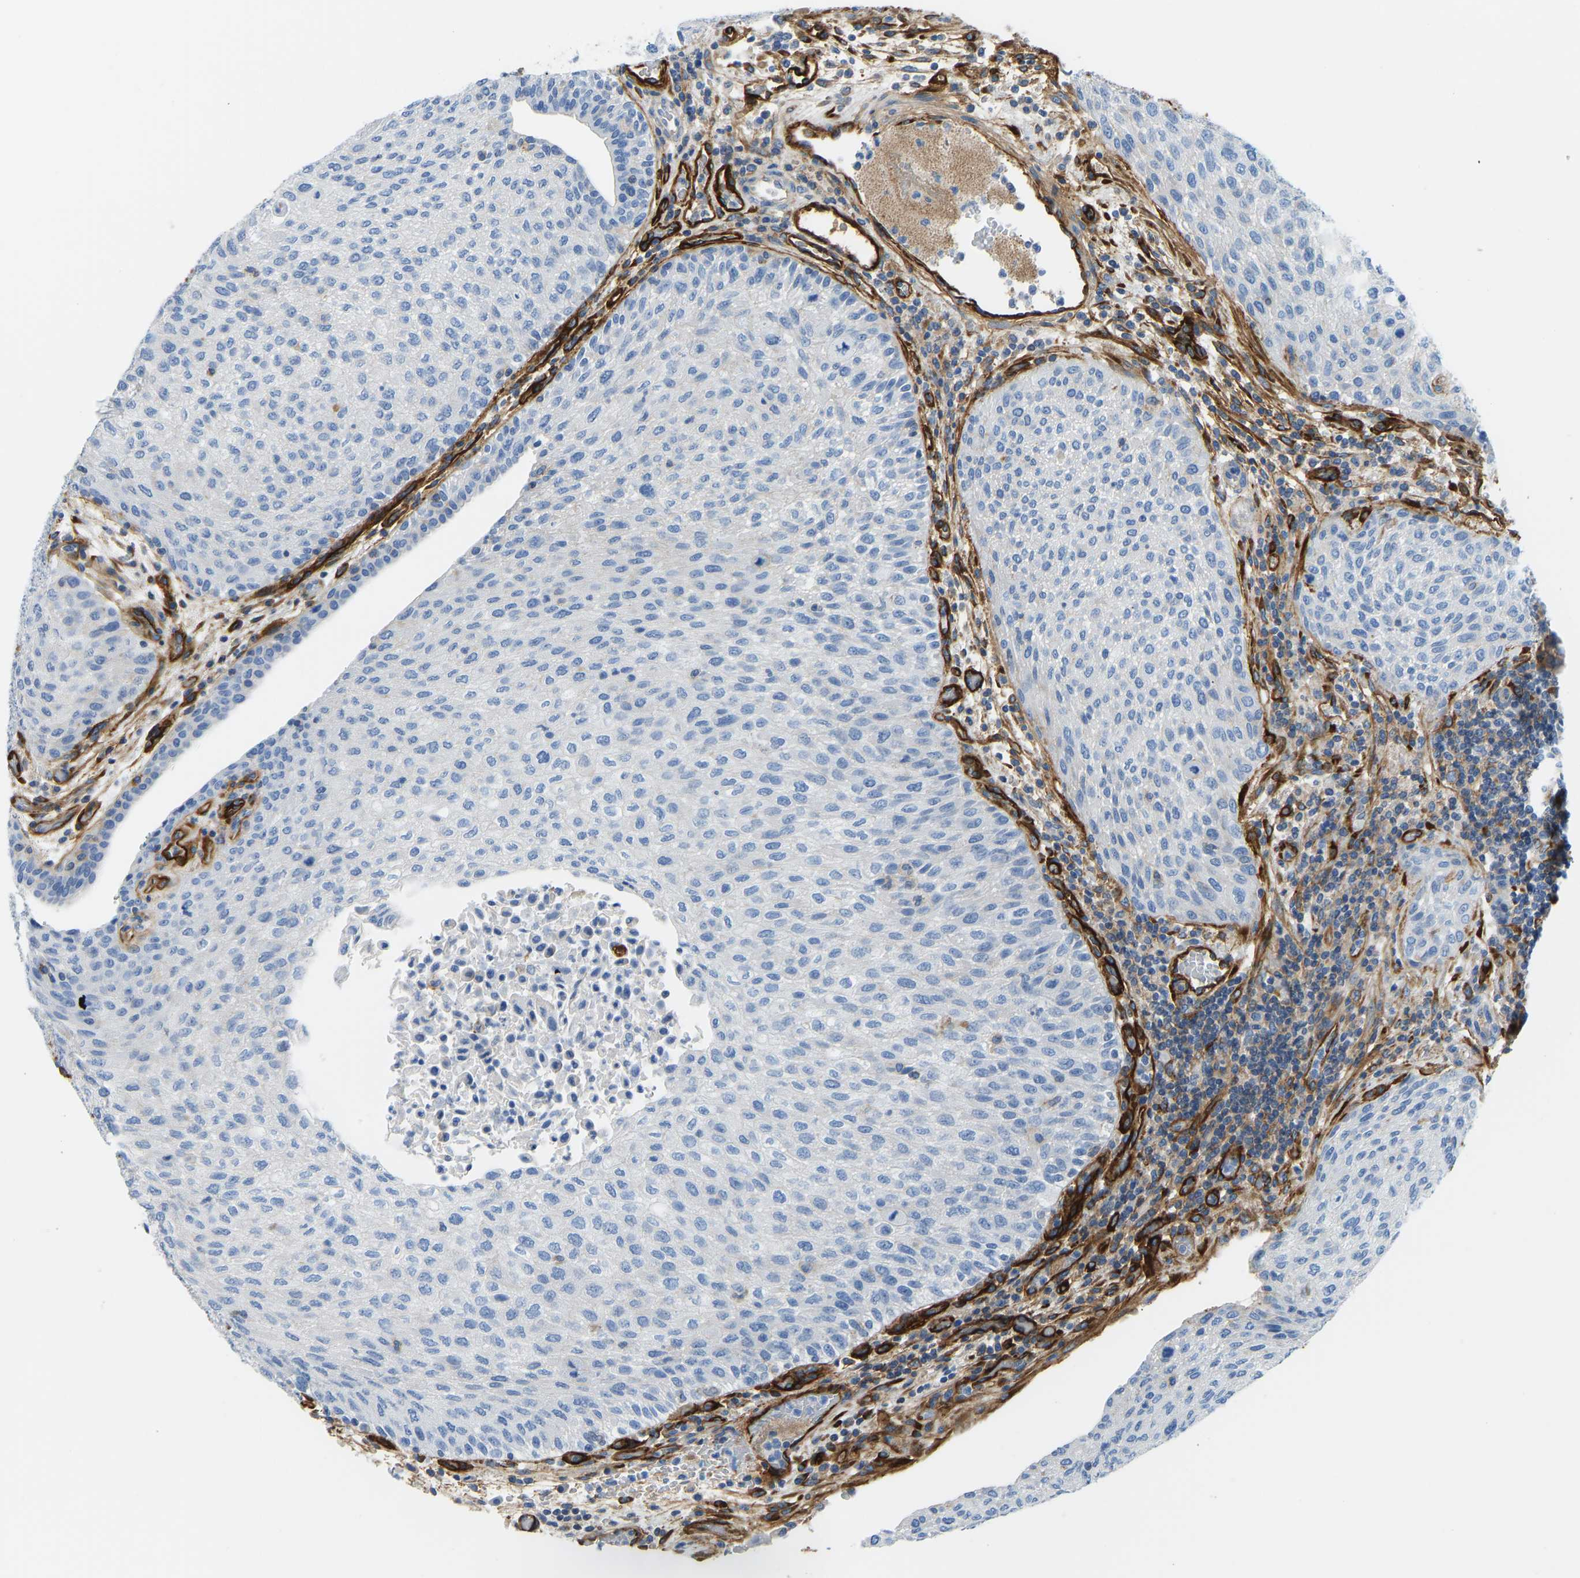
{"staining": {"intensity": "negative", "quantity": "none", "location": "none"}, "tissue": "urothelial cancer", "cell_type": "Tumor cells", "image_type": "cancer", "snomed": [{"axis": "morphology", "description": "Urothelial carcinoma, Low grade"}, {"axis": "morphology", "description": "Urothelial carcinoma, High grade"}, {"axis": "topography", "description": "Urinary bladder"}], "caption": "IHC of high-grade urothelial carcinoma shows no expression in tumor cells.", "gene": "COL15A1", "patient": {"sex": "male", "age": 35}}